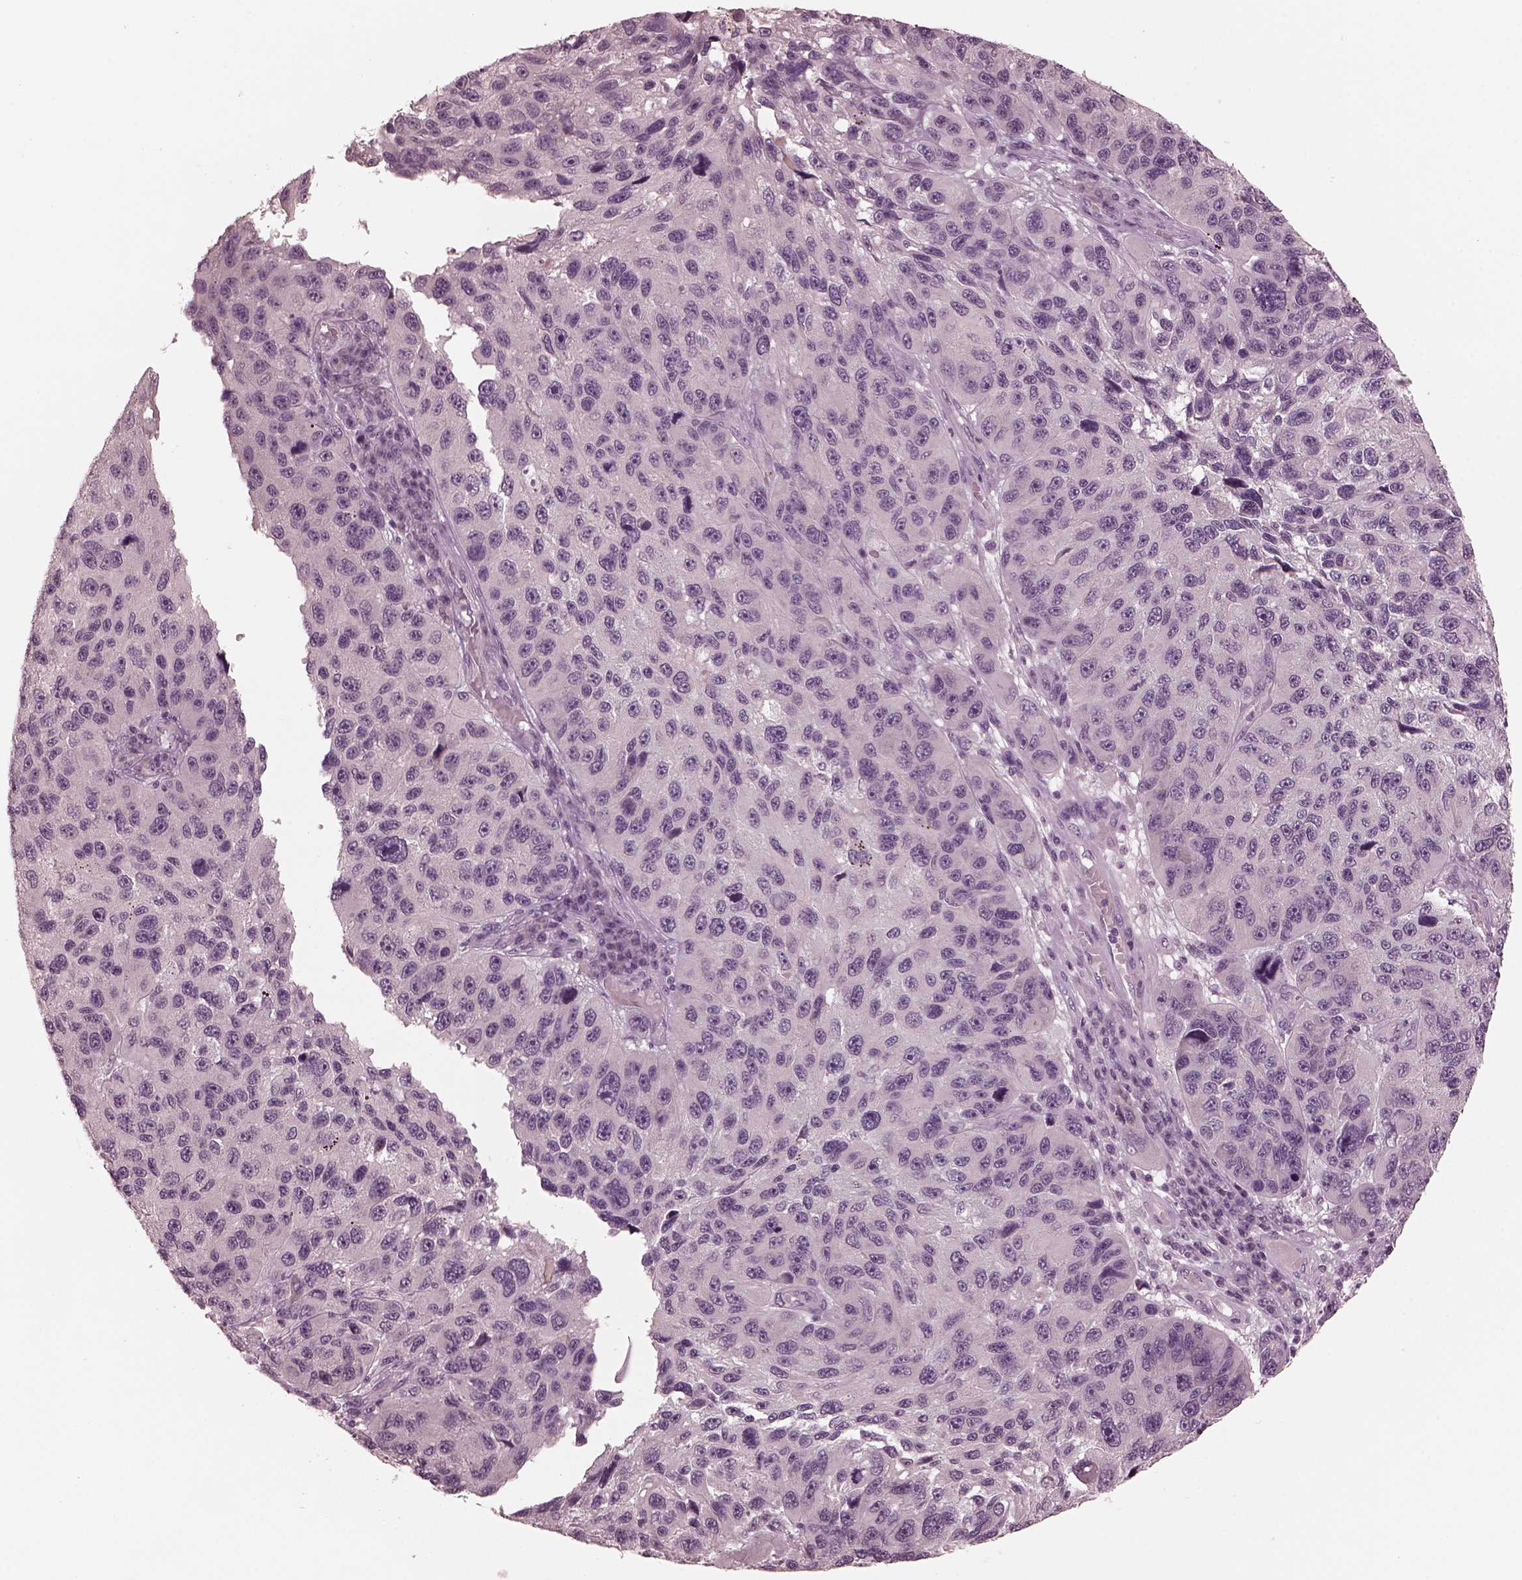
{"staining": {"intensity": "negative", "quantity": "none", "location": "none"}, "tissue": "melanoma", "cell_type": "Tumor cells", "image_type": "cancer", "snomed": [{"axis": "morphology", "description": "Malignant melanoma, NOS"}, {"axis": "topography", "description": "Skin"}], "caption": "Immunohistochemistry (IHC) of melanoma shows no positivity in tumor cells.", "gene": "RGS7", "patient": {"sex": "male", "age": 53}}